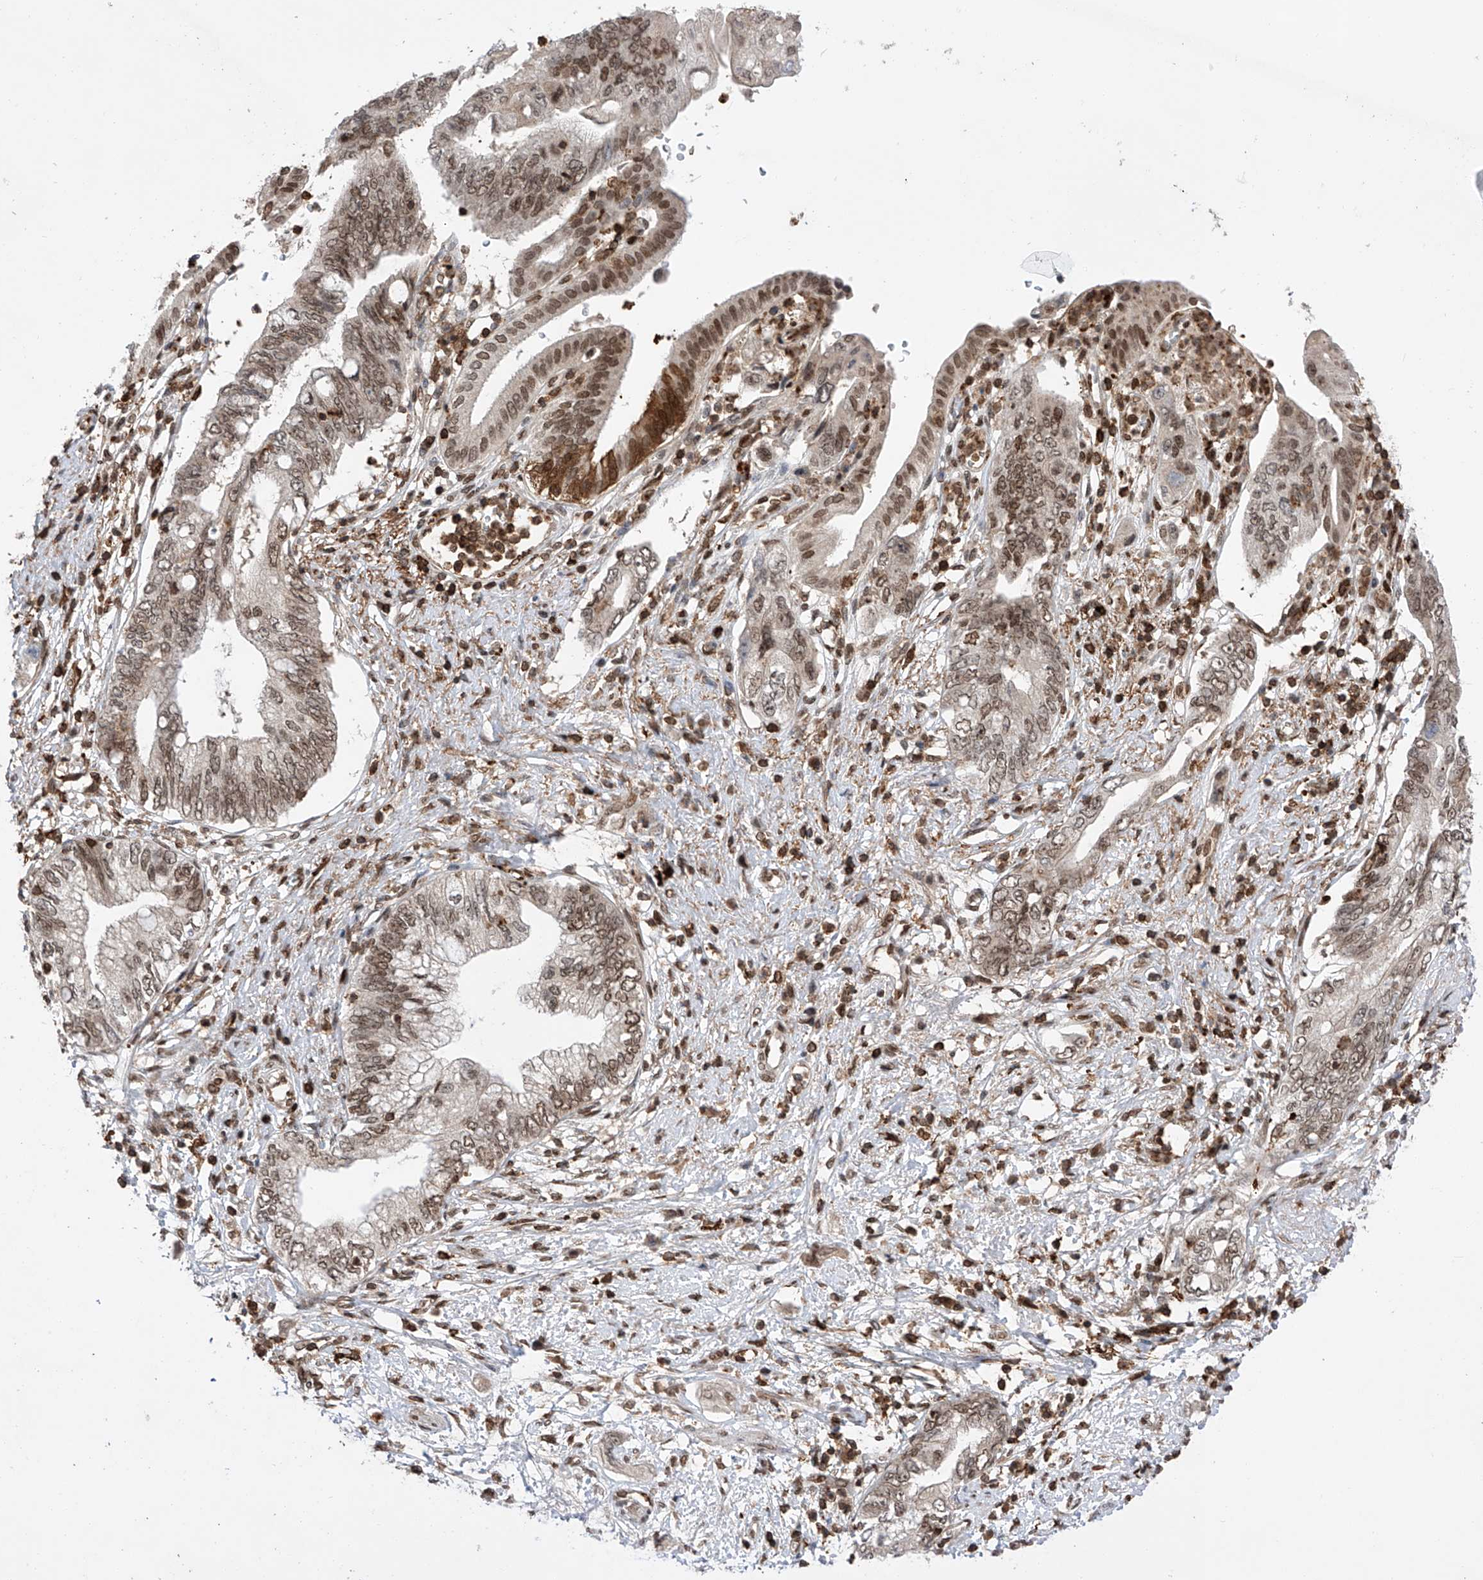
{"staining": {"intensity": "moderate", "quantity": ">75%", "location": "nuclear"}, "tissue": "pancreatic cancer", "cell_type": "Tumor cells", "image_type": "cancer", "snomed": [{"axis": "morphology", "description": "Adenocarcinoma, NOS"}, {"axis": "topography", "description": "Pancreas"}], "caption": "Protein expression analysis of human pancreatic cancer reveals moderate nuclear expression in about >75% of tumor cells. (Stains: DAB (3,3'-diaminobenzidine) in brown, nuclei in blue, Microscopy: brightfield microscopy at high magnification).", "gene": "ZNF280D", "patient": {"sex": "female", "age": 73}}